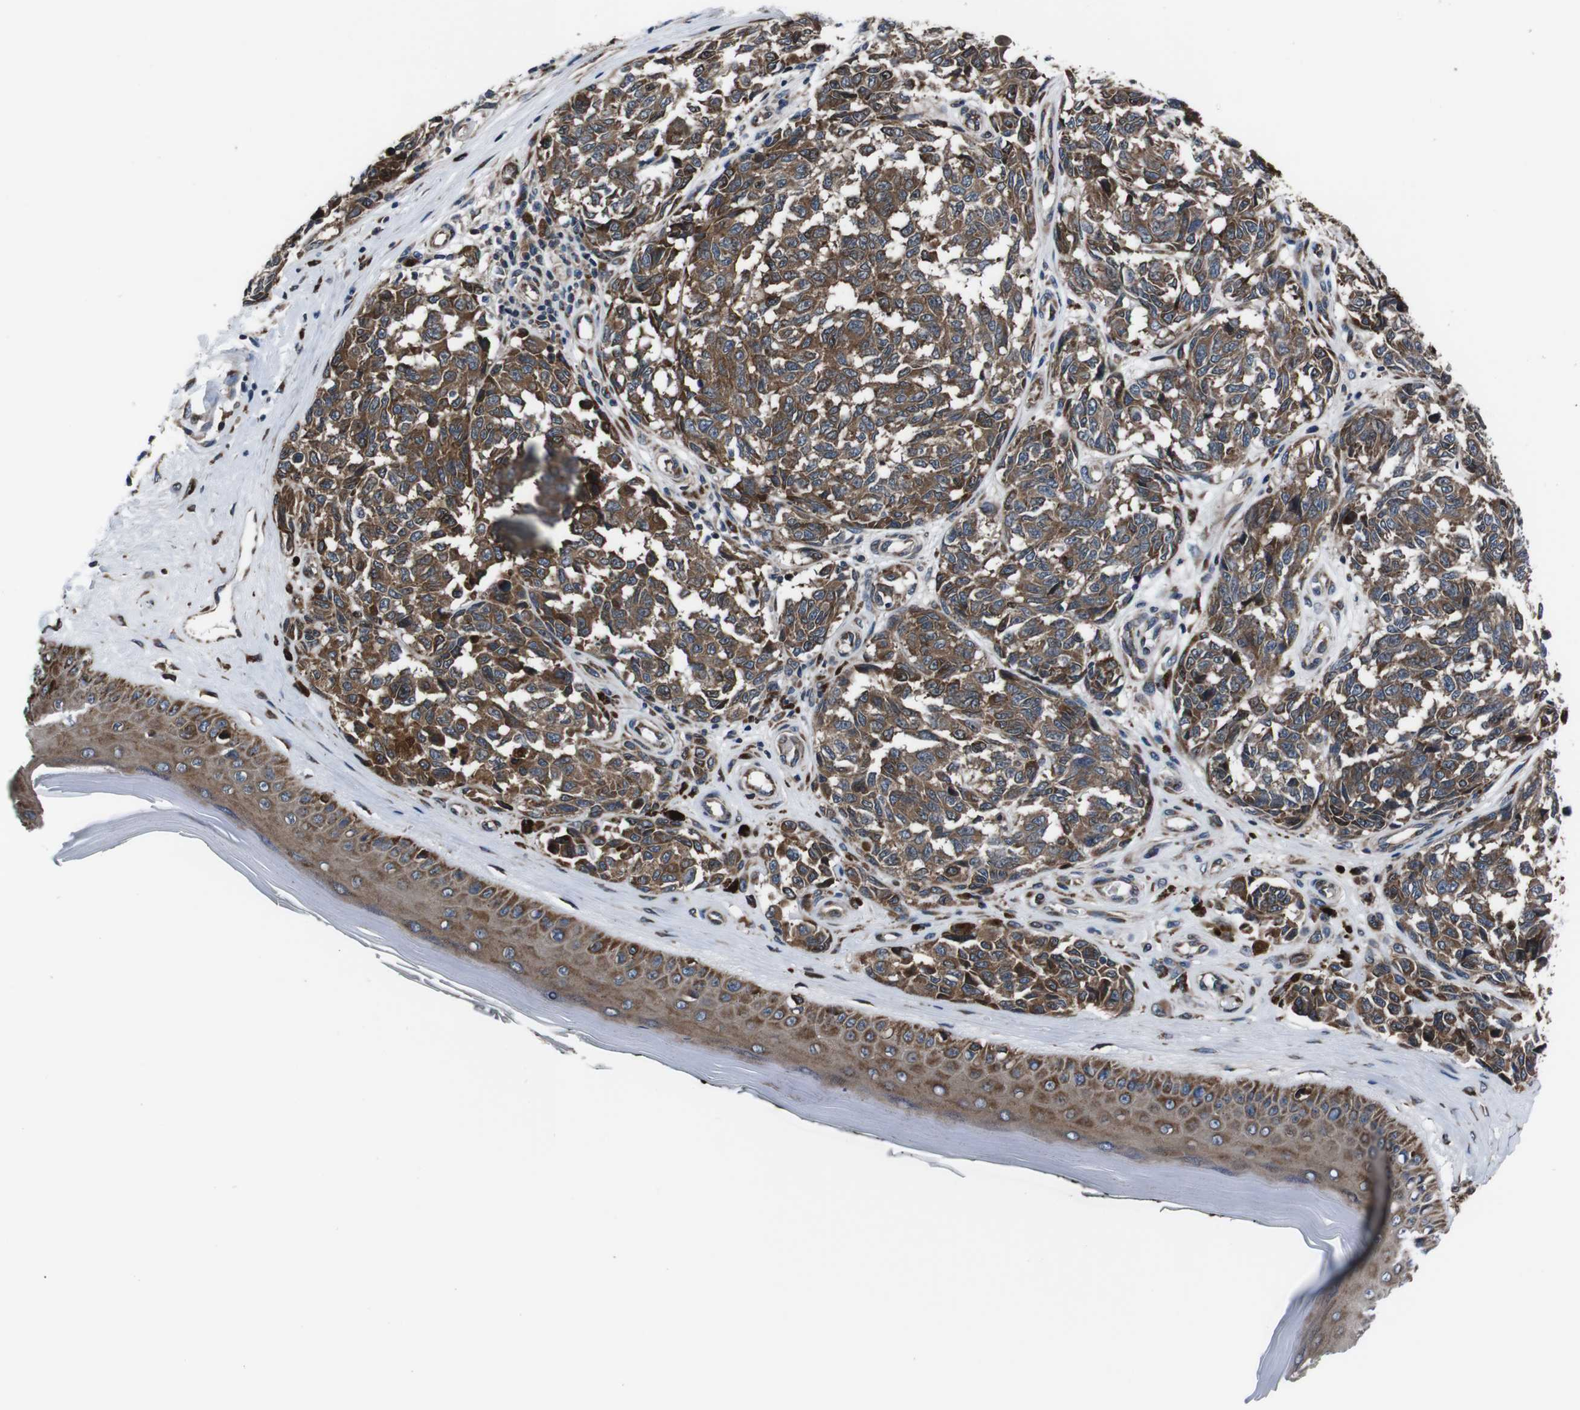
{"staining": {"intensity": "moderate", "quantity": ">75%", "location": "cytoplasmic/membranous"}, "tissue": "melanoma", "cell_type": "Tumor cells", "image_type": "cancer", "snomed": [{"axis": "morphology", "description": "Malignant melanoma, NOS"}, {"axis": "topography", "description": "Skin"}], "caption": "Immunohistochemical staining of human melanoma shows medium levels of moderate cytoplasmic/membranous protein staining in approximately >75% of tumor cells. Nuclei are stained in blue.", "gene": "EIF4A2", "patient": {"sex": "female", "age": 64}}